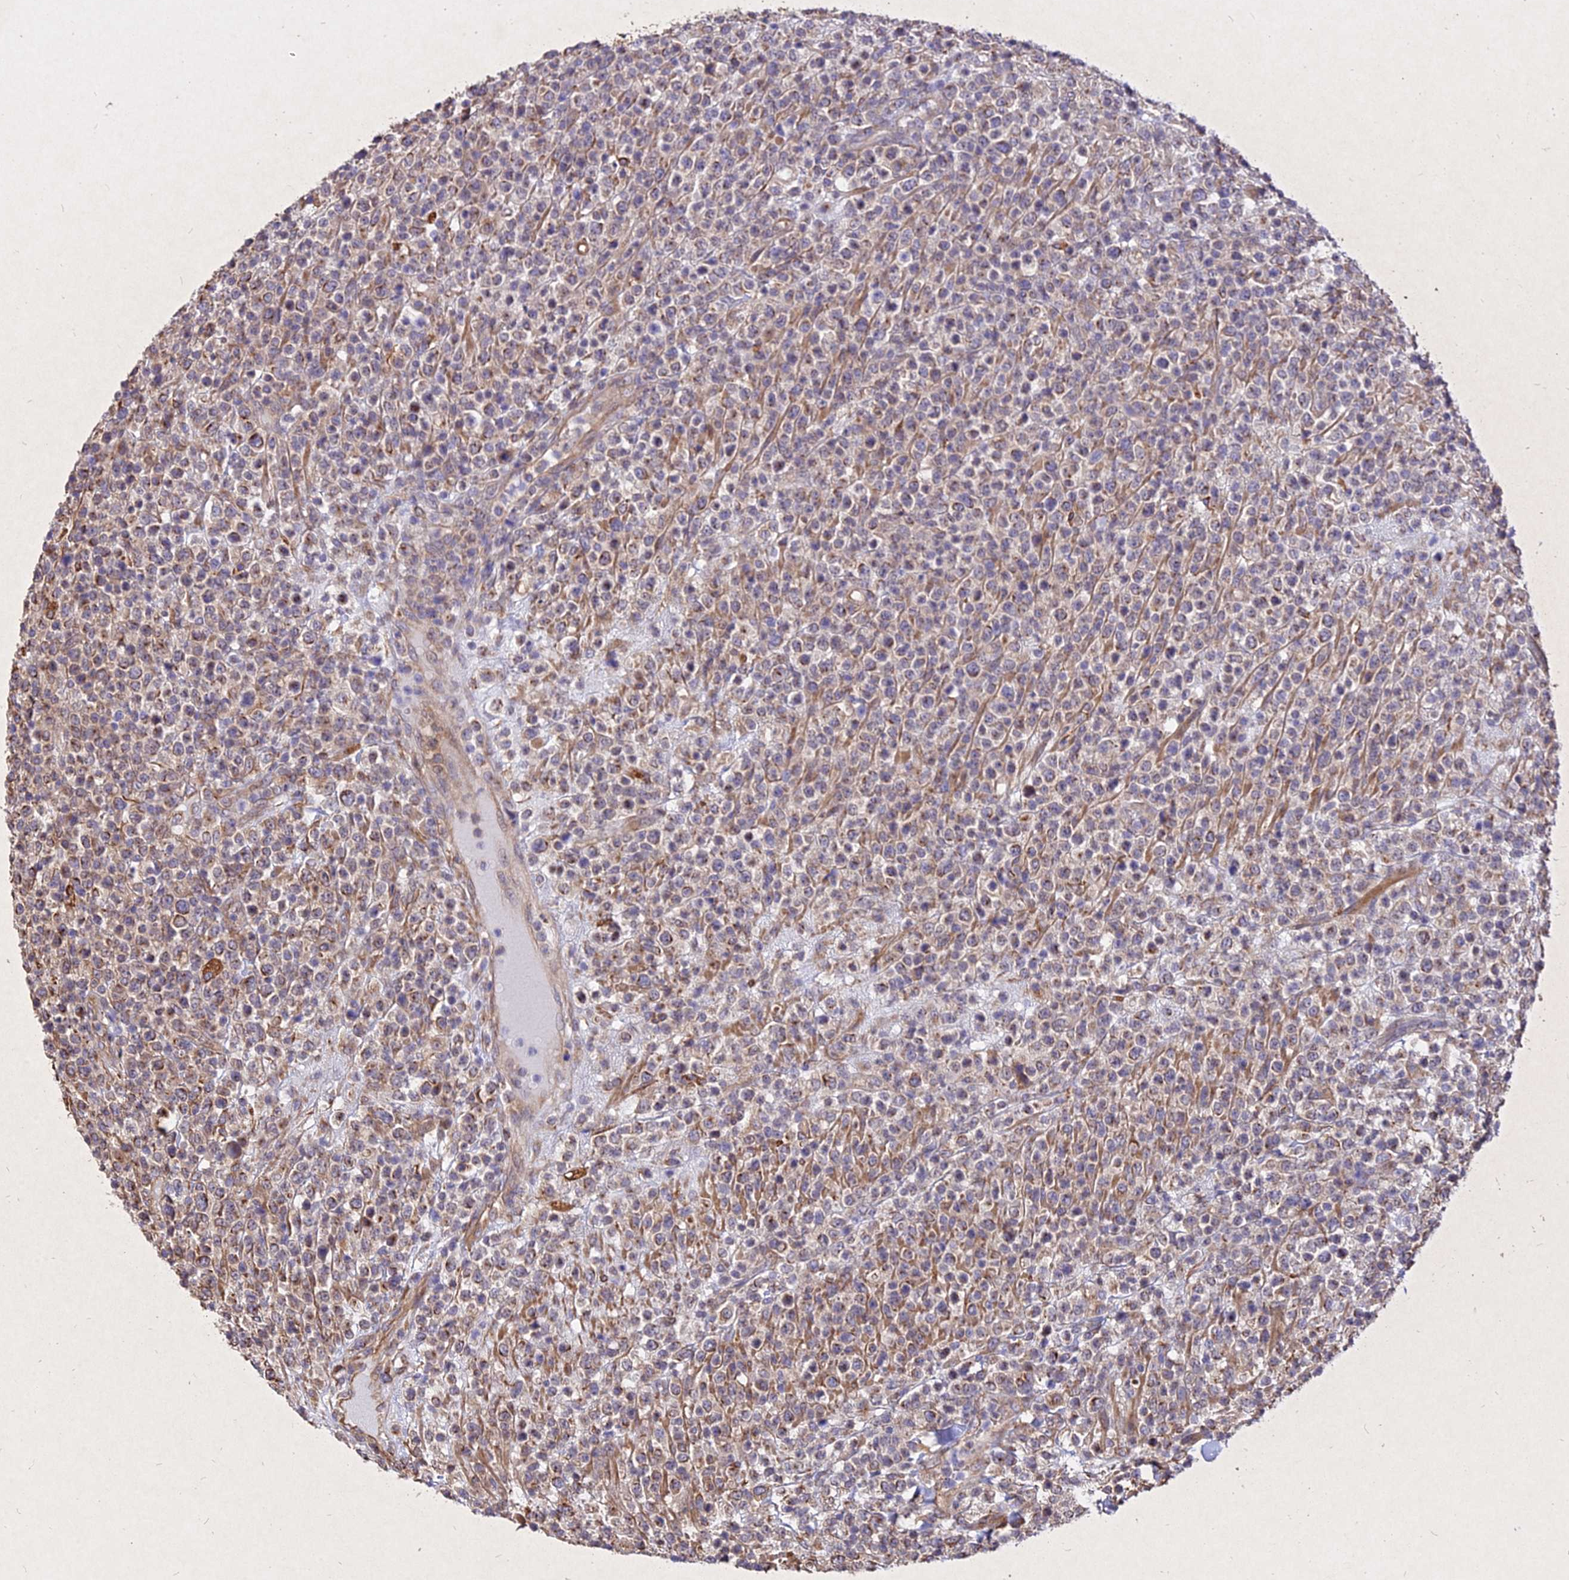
{"staining": {"intensity": "moderate", "quantity": "<25%", "location": "cytoplasmic/membranous"}, "tissue": "lymphoma", "cell_type": "Tumor cells", "image_type": "cancer", "snomed": [{"axis": "morphology", "description": "Malignant lymphoma, non-Hodgkin's type, High grade"}, {"axis": "topography", "description": "Colon"}], "caption": "Moderate cytoplasmic/membranous protein staining is identified in about <25% of tumor cells in lymphoma.", "gene": "SKA1", "patient": {"sex": "female", "age": 53}}